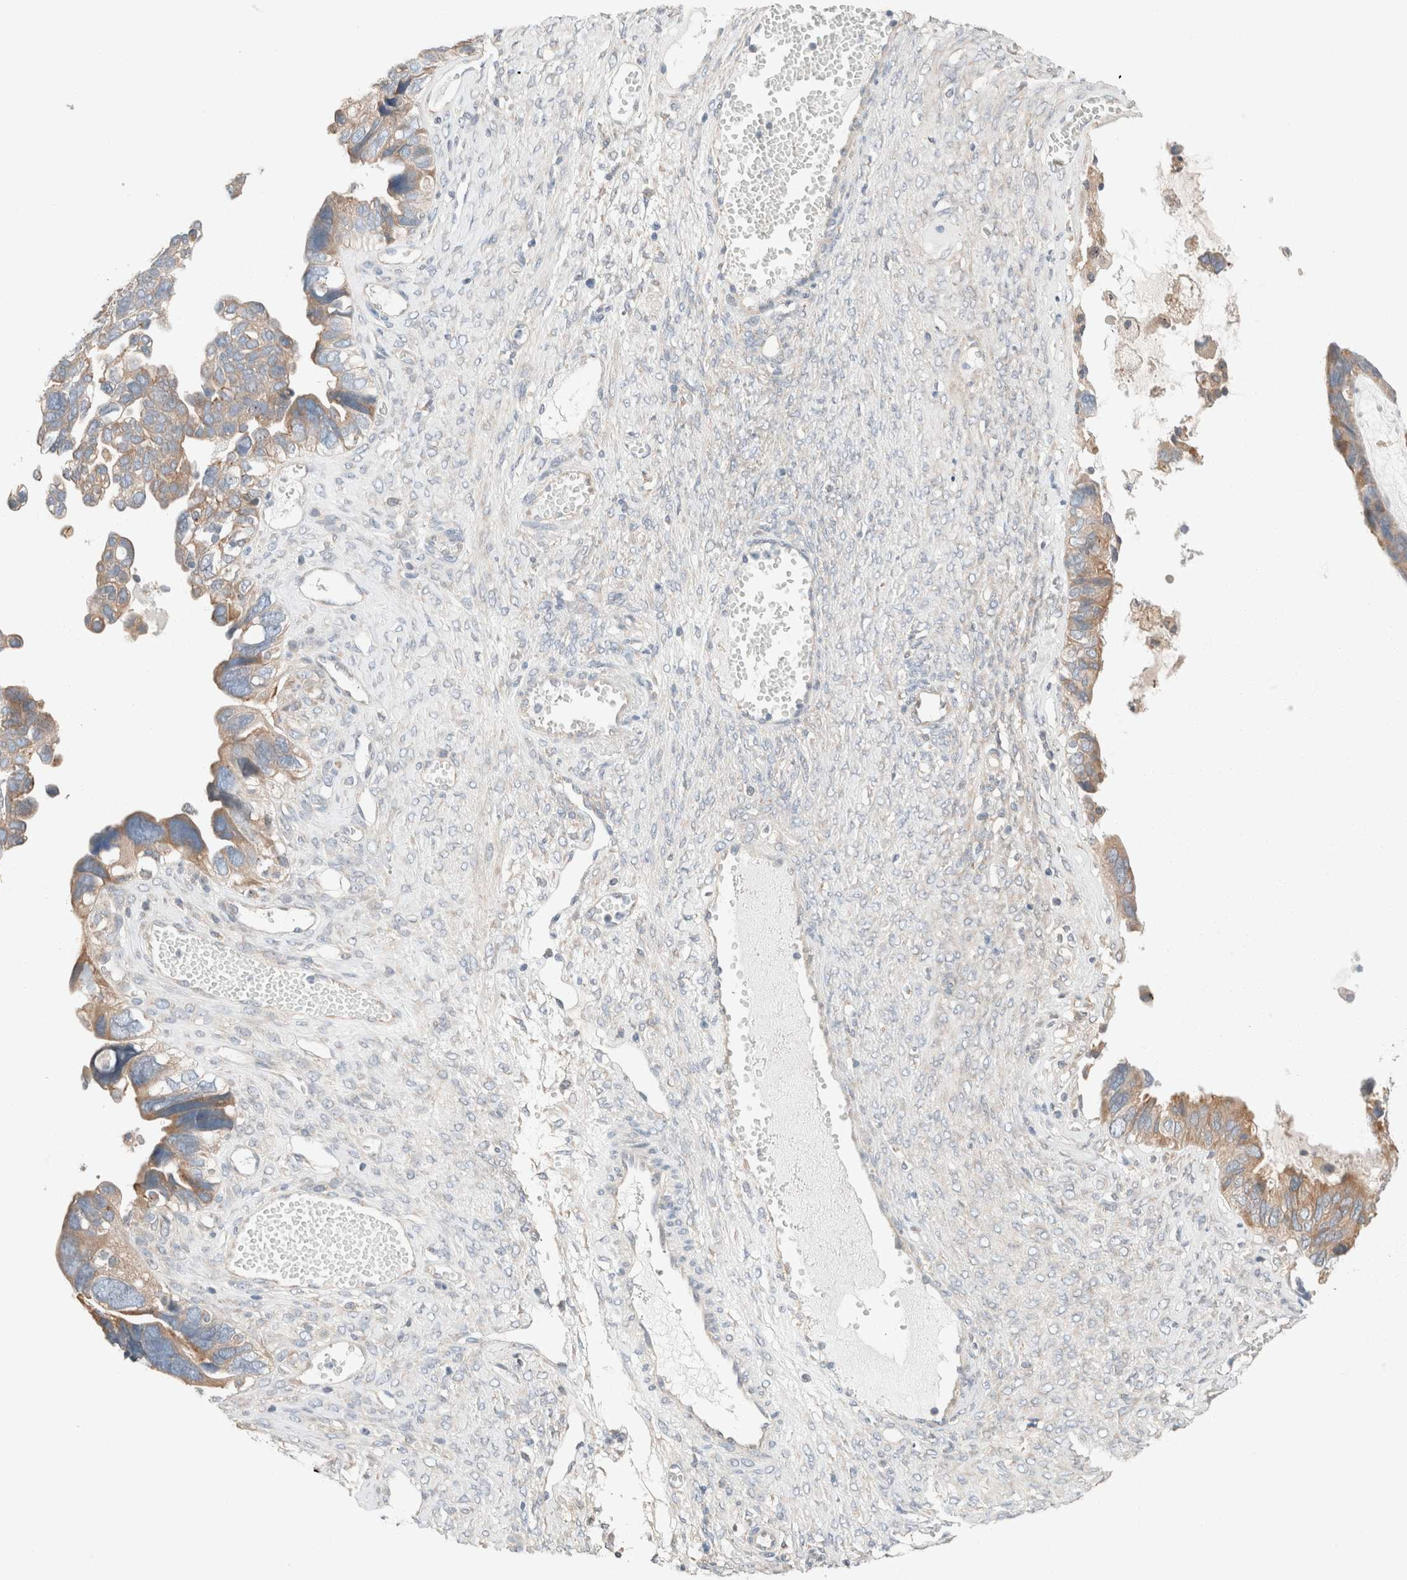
{"staining": {"intensity": "moderate", "quantity": "<25%", "location": "cytoplasmic/membranous"}, "tissue": "ovarian cancer", "cell_type": "Tumor cells", "image_type": "cancer", "snomed": [{"axis": "morphology", "description": "Cystadenocarcinoma, serous, NOS"}, {"axis": "topography", "description": "Ovary"}], "caption": "The immunohistochemical stain labels moderate cytoplasmic/membranous positivity in tumor cells of ovarian serous cystadenocarcinoma tissue. (DAB (3,3'-diaminobenzidine) = brown stain, brightfield microscopy at high magnification).", "gene": "PCM1", "patient": {"sex": "female", "age": 79}}